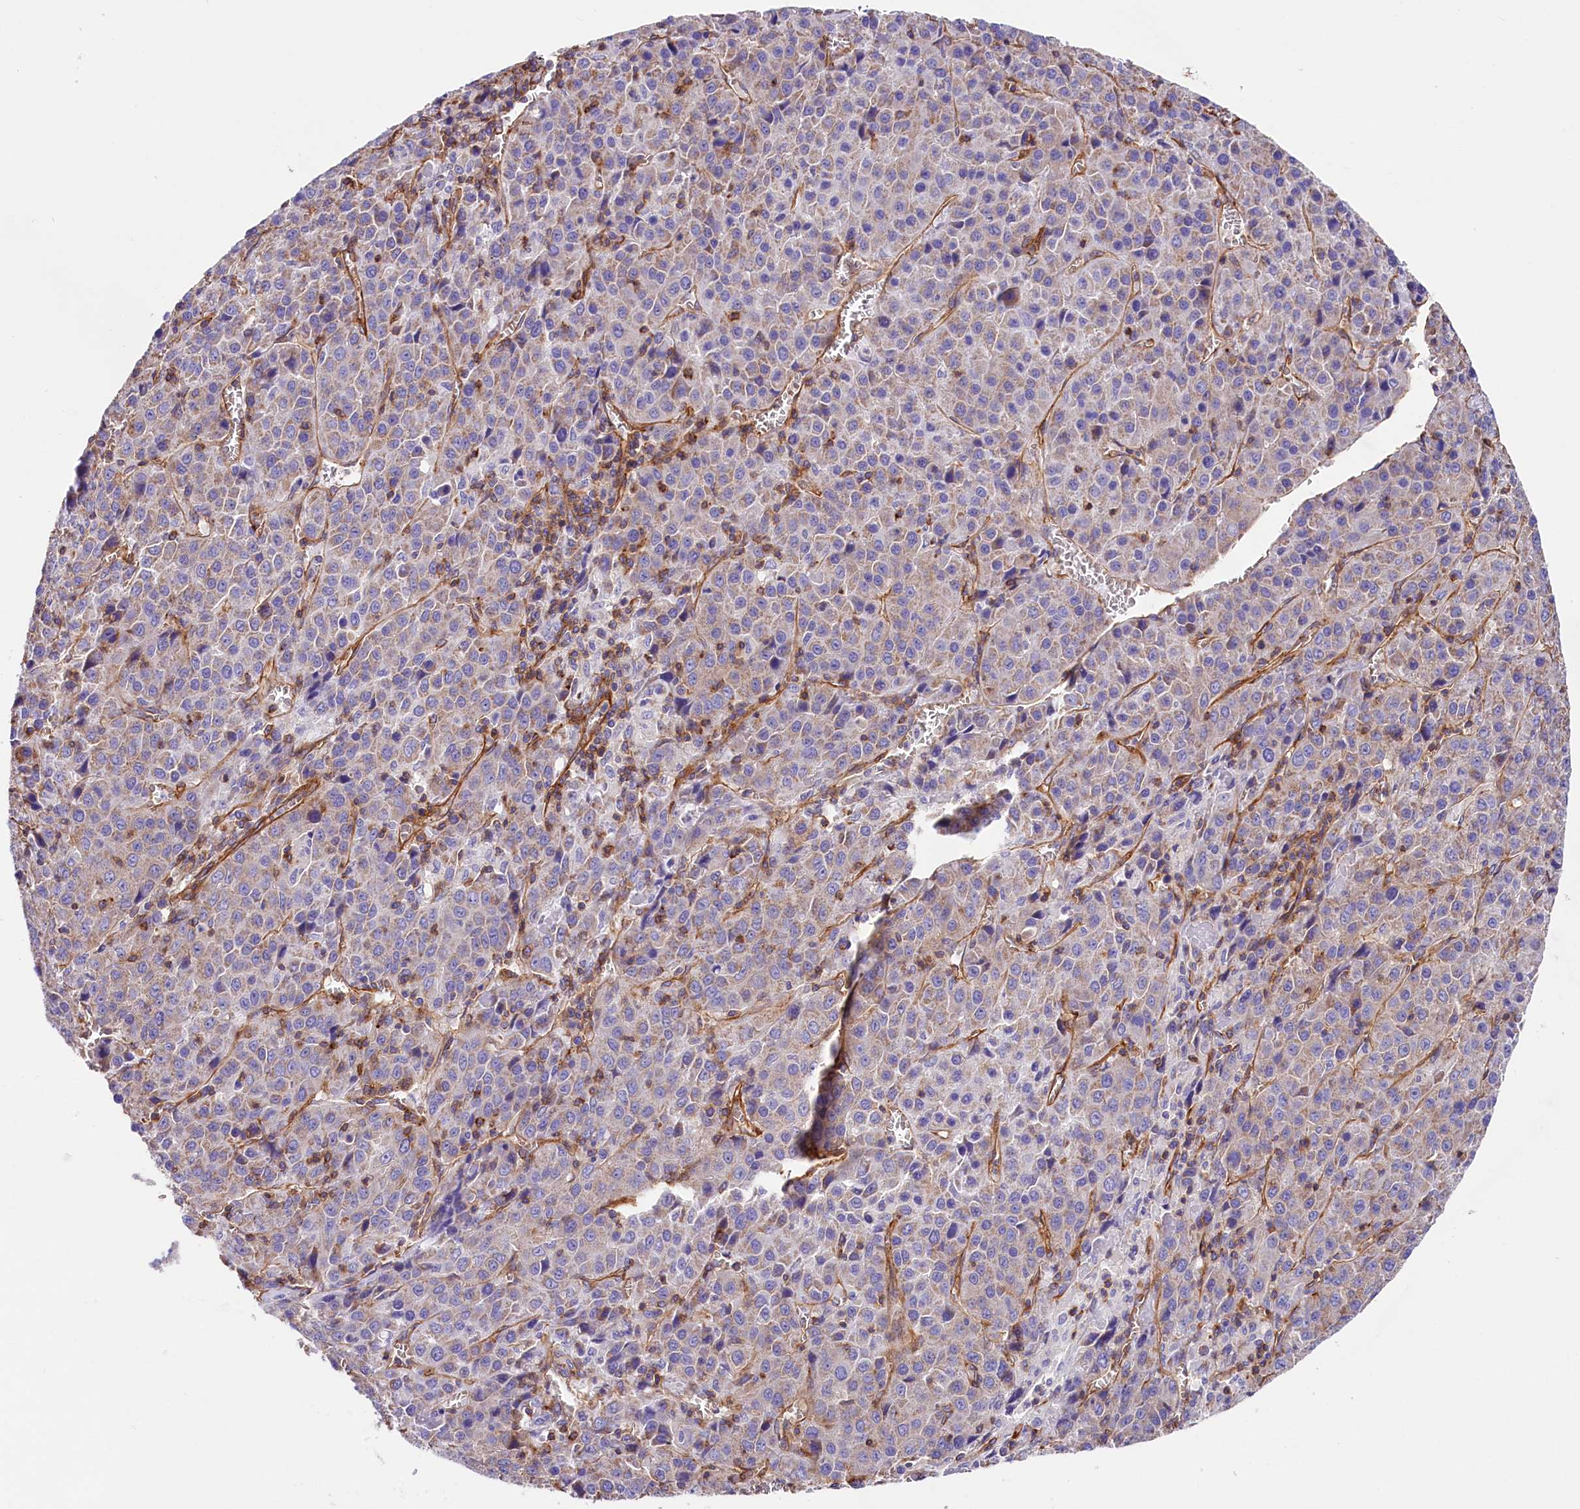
{"staining": {"intensity": "weak", "quantity": "25%-75%", "location": "cytoplasmic/membranous"}, "tissue": "liver cancer", "cell_type": "Tumor cells", "image_type": "cancer", "snomed": [{"axis": "morphology", "description": "Carcinoma, Hepatocellular, NOS"}, {"axis": "topography", "description": "Liver"}], "caption": "IHC of human liver cancer displays low levels of weak cytoplasmic/membranous staining in approximately 25%-75% of tumor cells.", "gene": "ATP2B4", "patient": {"sex": "female", "age": 53}}